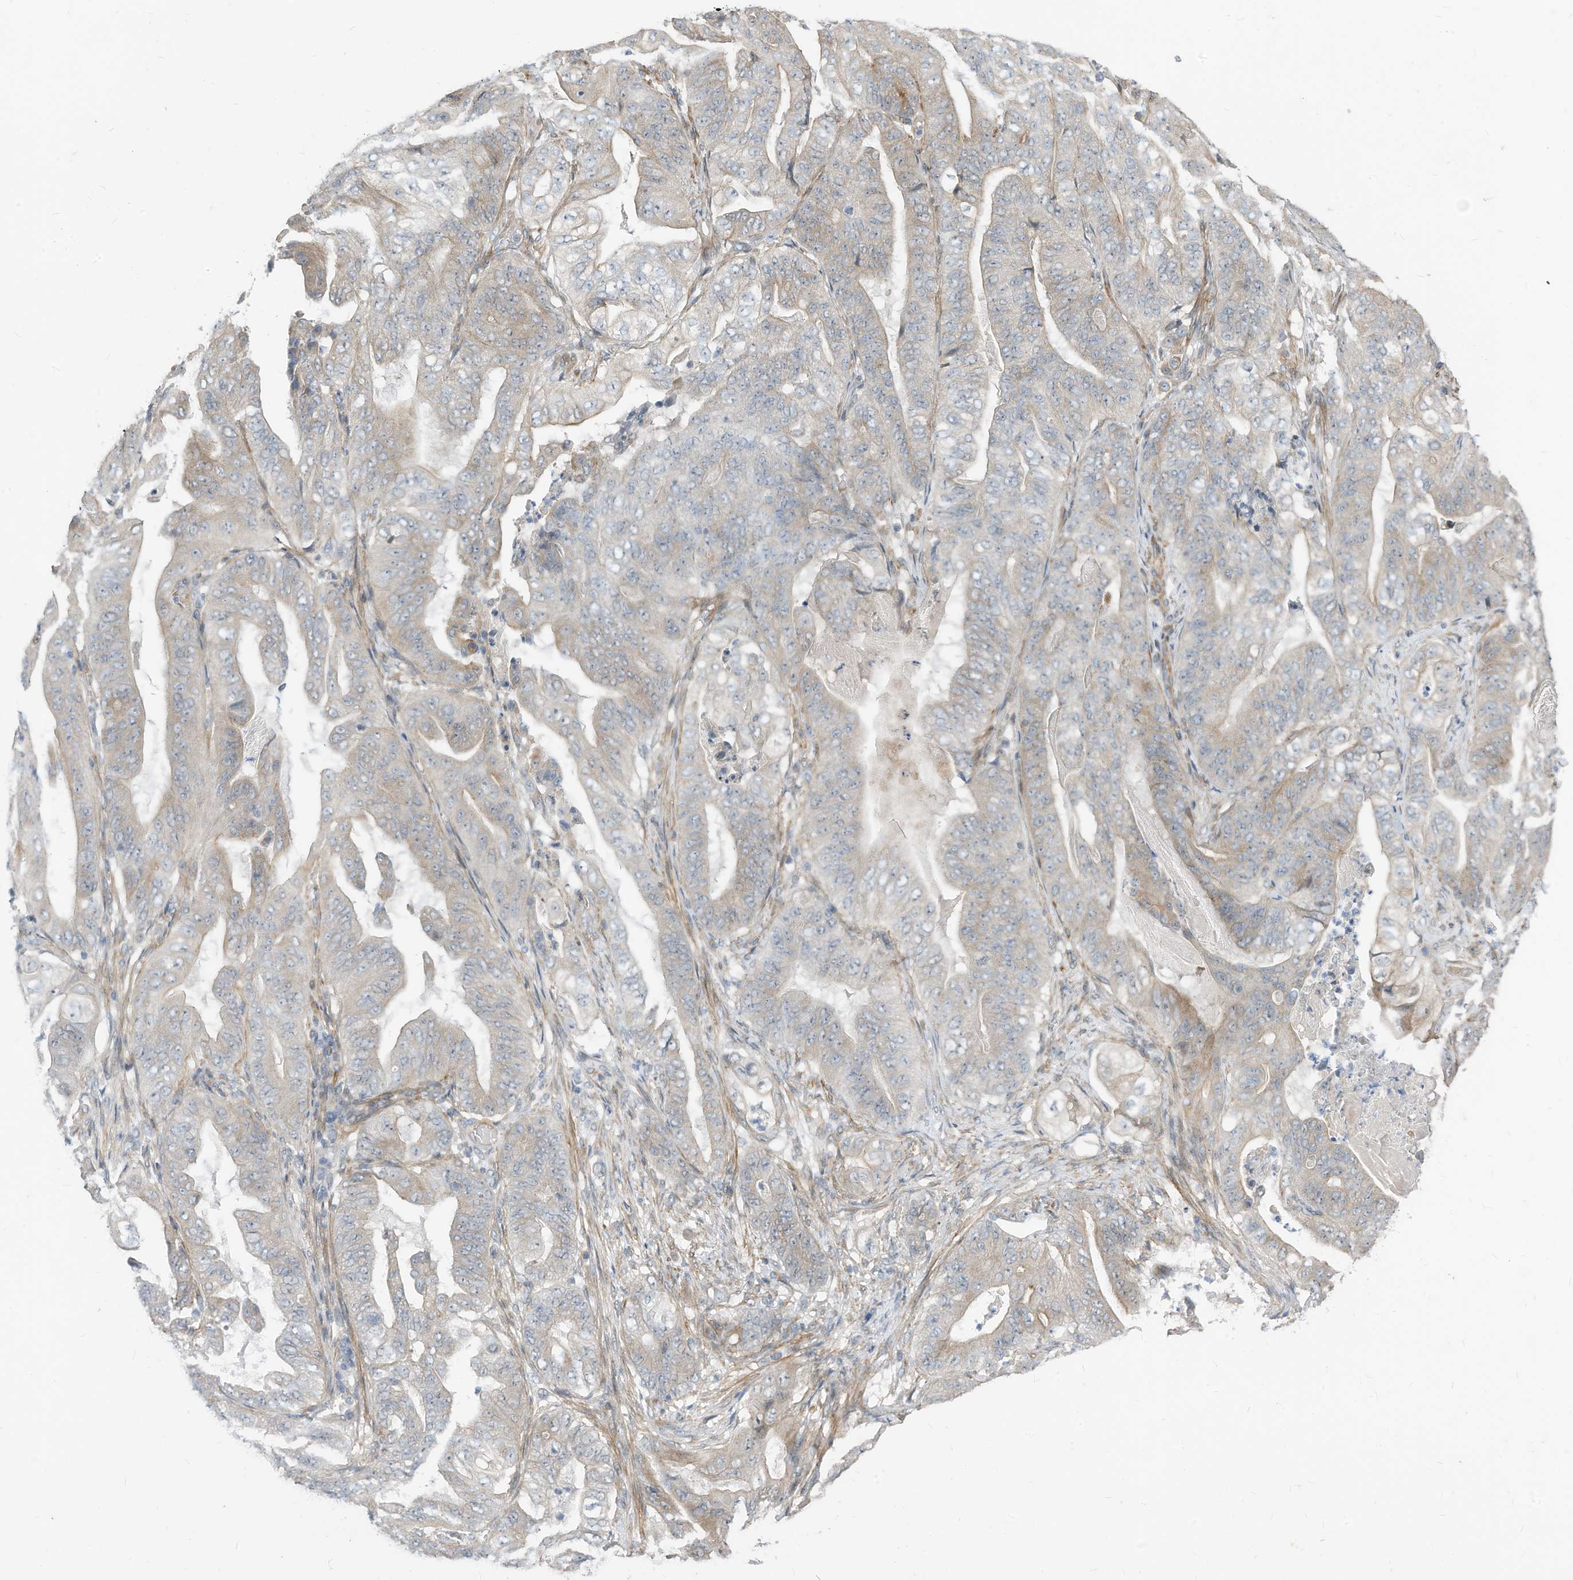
{"staining": {"intensity": "negative", "quantity": "none", "location": "none"}, "tissue": "stomach cancer", "cell_type": "Tumor cells", "image_type": "cancer", "snomed": [{"axis": "morphology", "description": "Adenocarcinoma, NOS"}, {"axis": "topography", "description": "Stomach"}], "caption": "Tumor cells show no significant staining in stomach cancer (adenocarcinoma). (Brightfield microscopy of DAB IHC at high magnification).", "gene": "GPATCH3", "patient": {"sex": "female", "age": 73}}